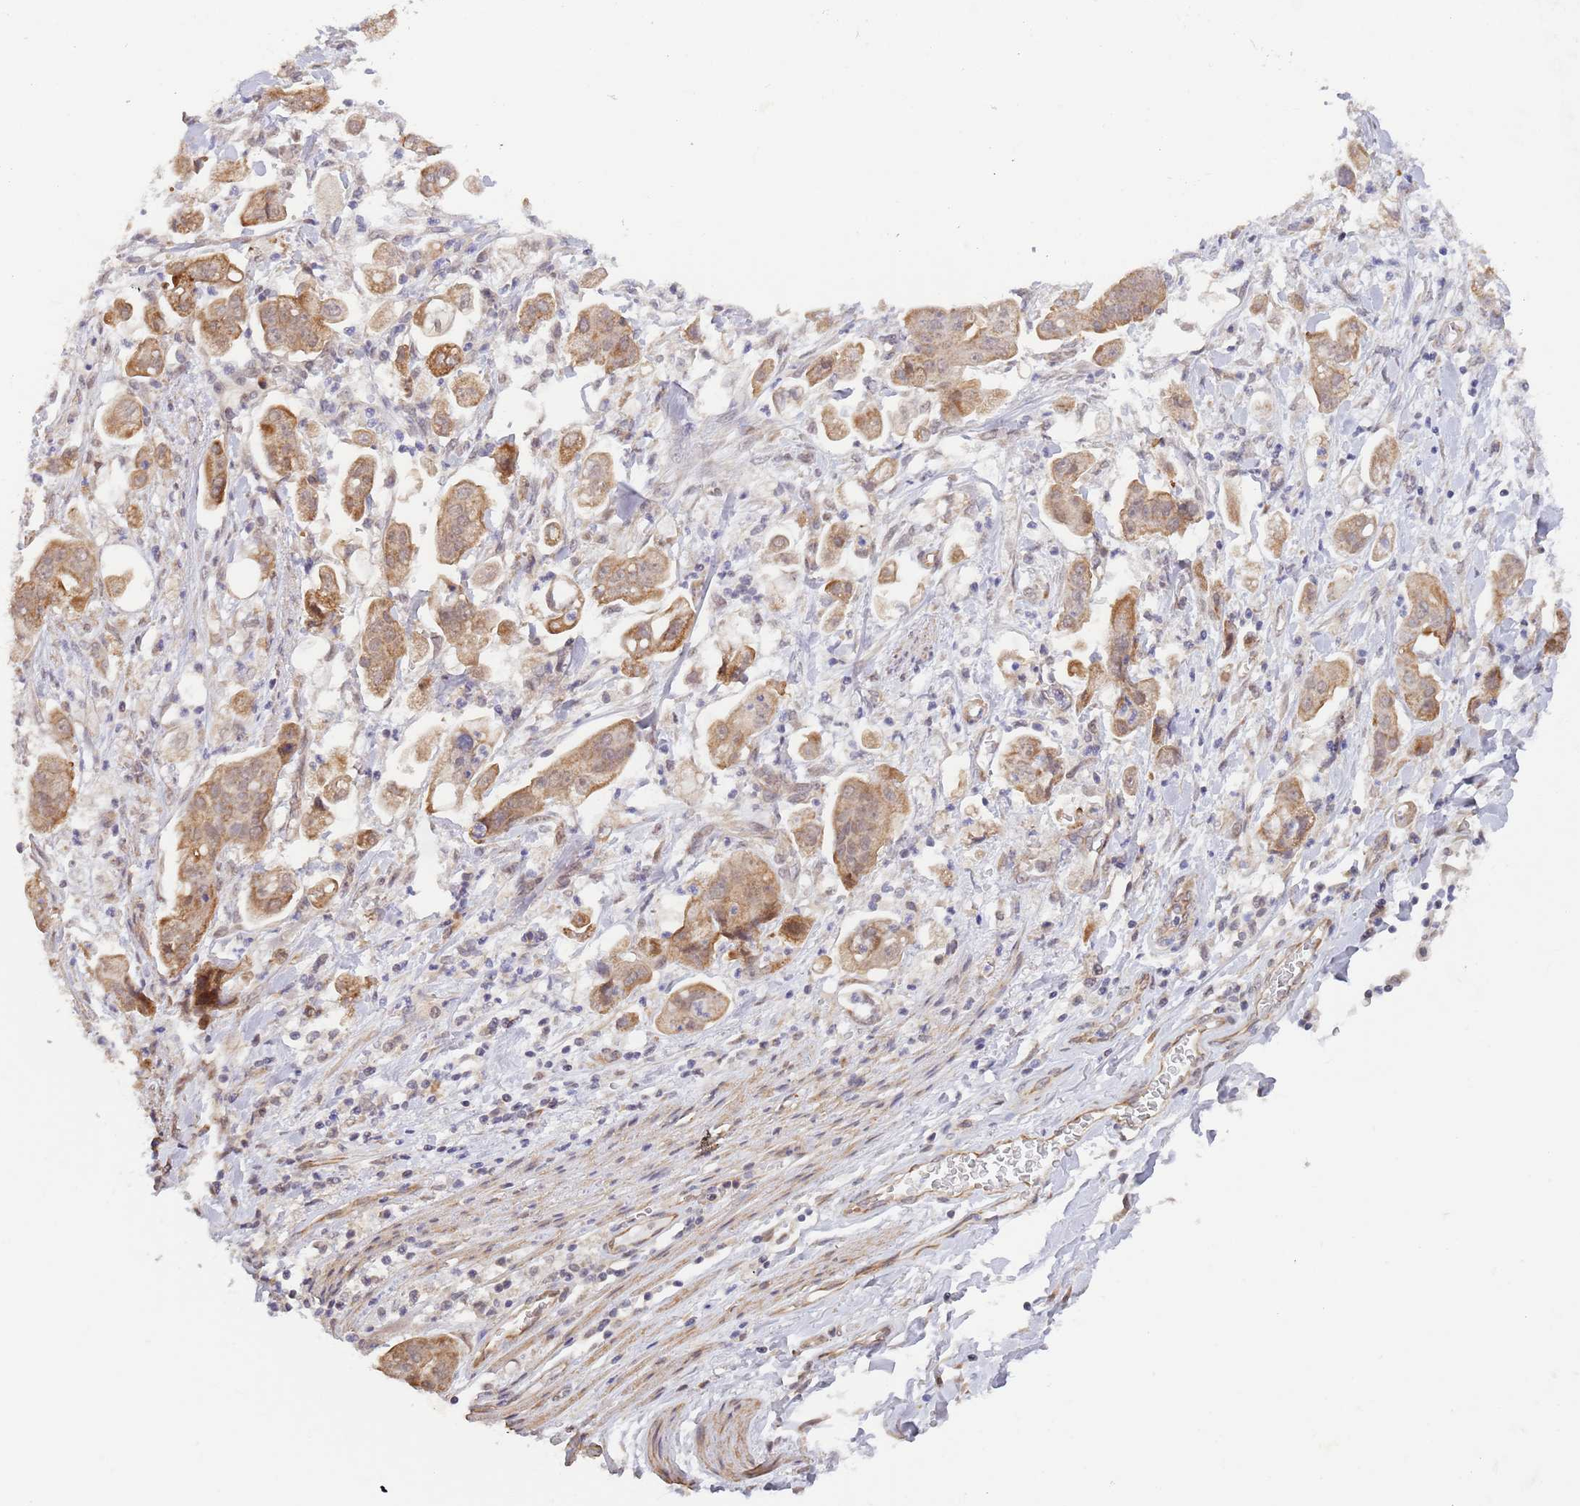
{"staining": {"intensity": "moderate", "quantity": ">75%", "location": "cytoplasmic/membranous"}, "tissue": "stomach cancer", "cell_type": "Tumor cells", "image_type": "cancer", "snomed": [{"axis": "morphology", "description": "Adenocarcinoma, NOS"}, {"axis": "topography", "description": "Stomach"}], "caption": "Tumor cells display medium levels of moderate cytoplasmic/membranous positivity in approximately >75% of cells in stomach cancer (adenocarcinoma).", "gene": "UQCC3", "patient": {"sex": "male", "age": 62}}